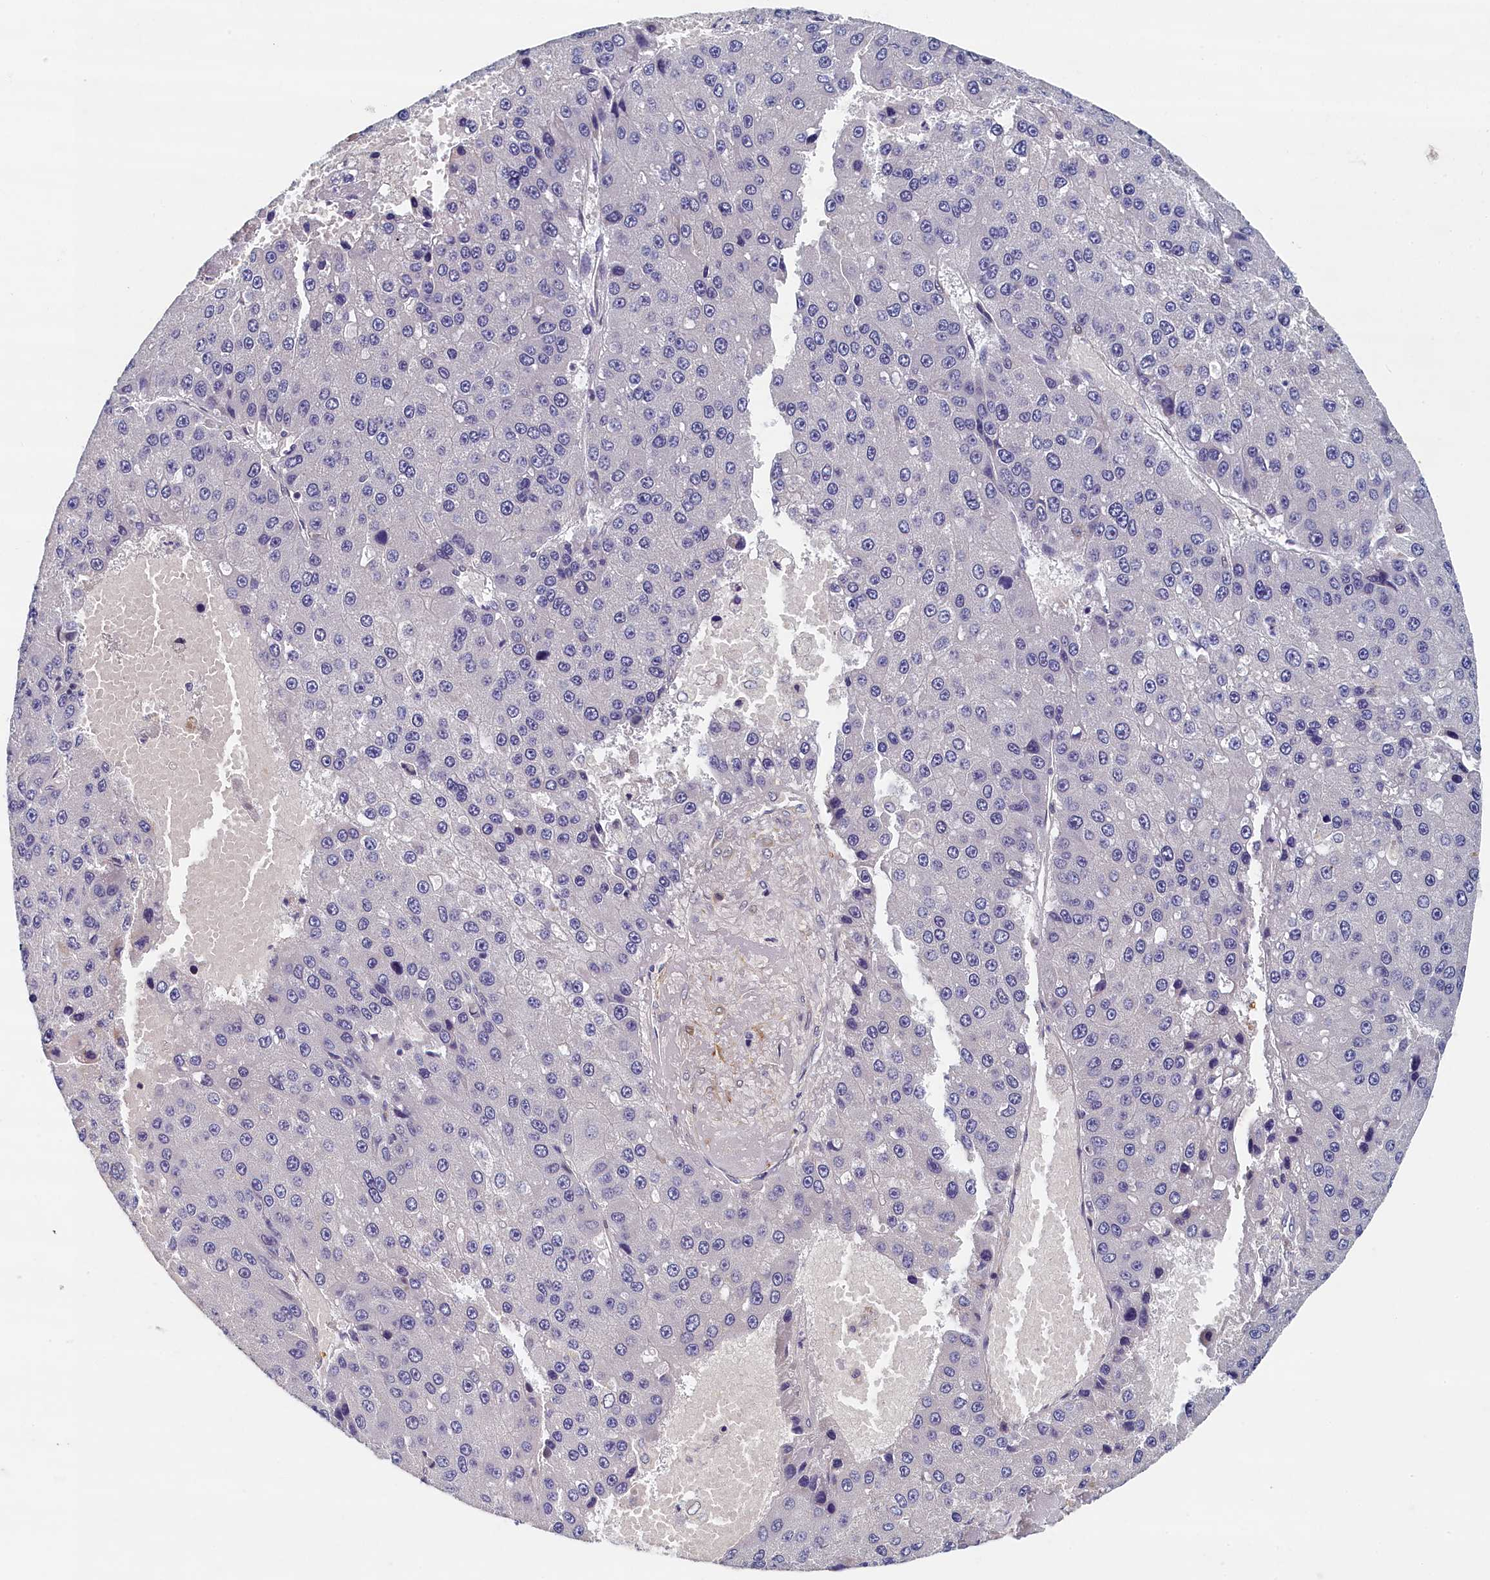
{"staining": {"intensity": "negative", "quantity": "none", "location": "none"}, "tissue": "liver cancer", "cell_type": "Tumor cells", "image_type": "cancer", "snomed": [{"axis": "morphology", "description": "Carcinoma, Hepatocellular, NOS"}, {"axis": "topography", "description": "Liver"}], "caption": "Immunohistochemical staining of liver cancer (hepatocellular carcinoma) displays no significant expression in tumor cells. The staining was performed using DAB (3,3'-diaminobenzidine) to visualize the protein expression in brown, while the nuclei were stained in blue with hematoxylin (Magnification: 20x).", "gene": "TBCB", "patient": {"sex": "female", "age": 73}}